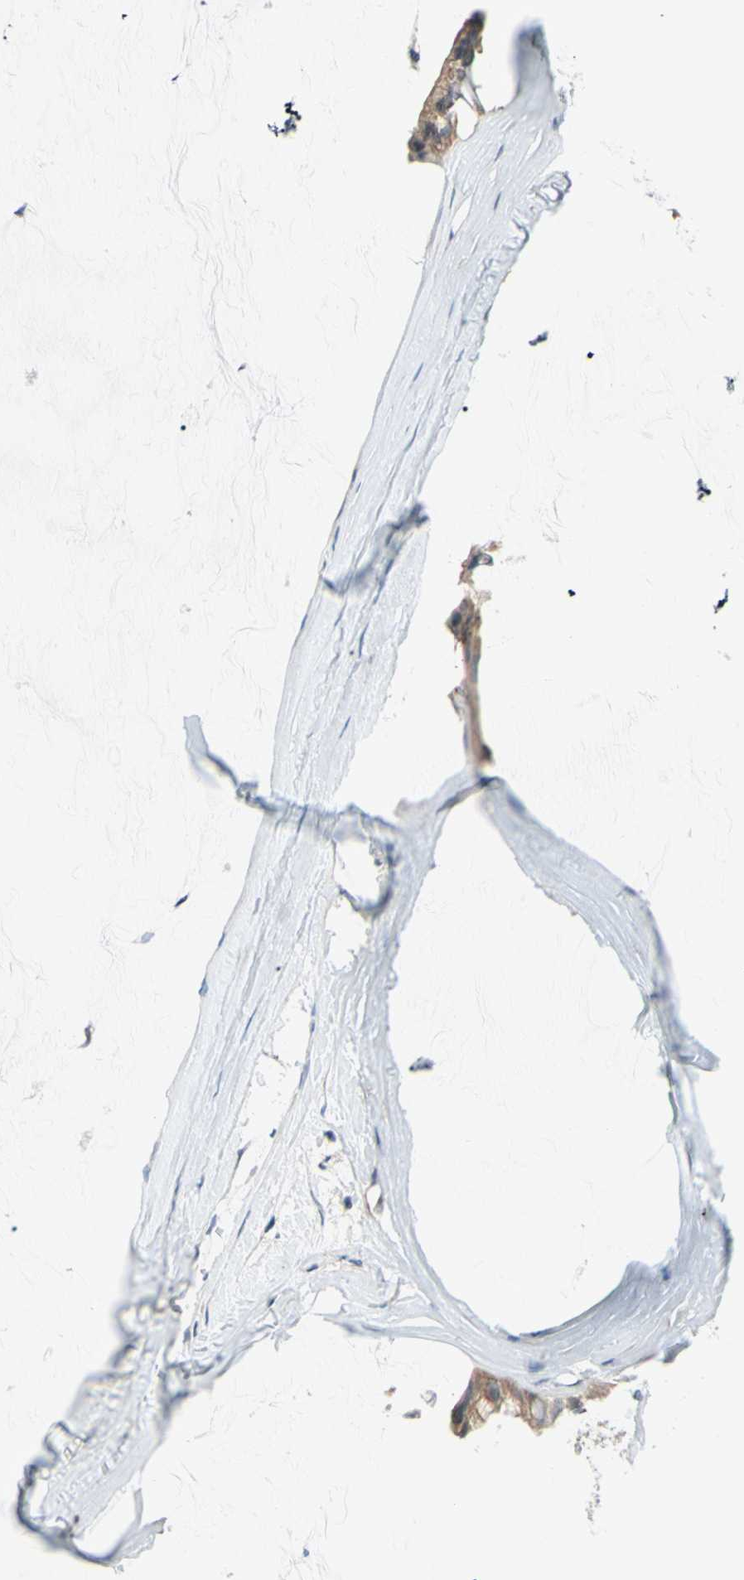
{"staining": {"intensity": "moderate", "quantity": ">75%", "location": "cytoplasmic/membranous"}, "tissue": "ovarian cancer", "cell_type": "Tumor cells", "image_type": "cancer", "snomed": [{"axis": "morphology", "description": "Cystadenocarcinoma, mucinous, NOS"}, {"axis": "topography", "description": "Ovary"}], "caption": "This image displays IHC staining of mucinous cystadenocarcinoma (ovarian), with medium moderate cytoplasmic/membranous expression in approximately >75% of tumor cells.", "gene": "SP4", "patient": {"sex": "female", "age": 39}}